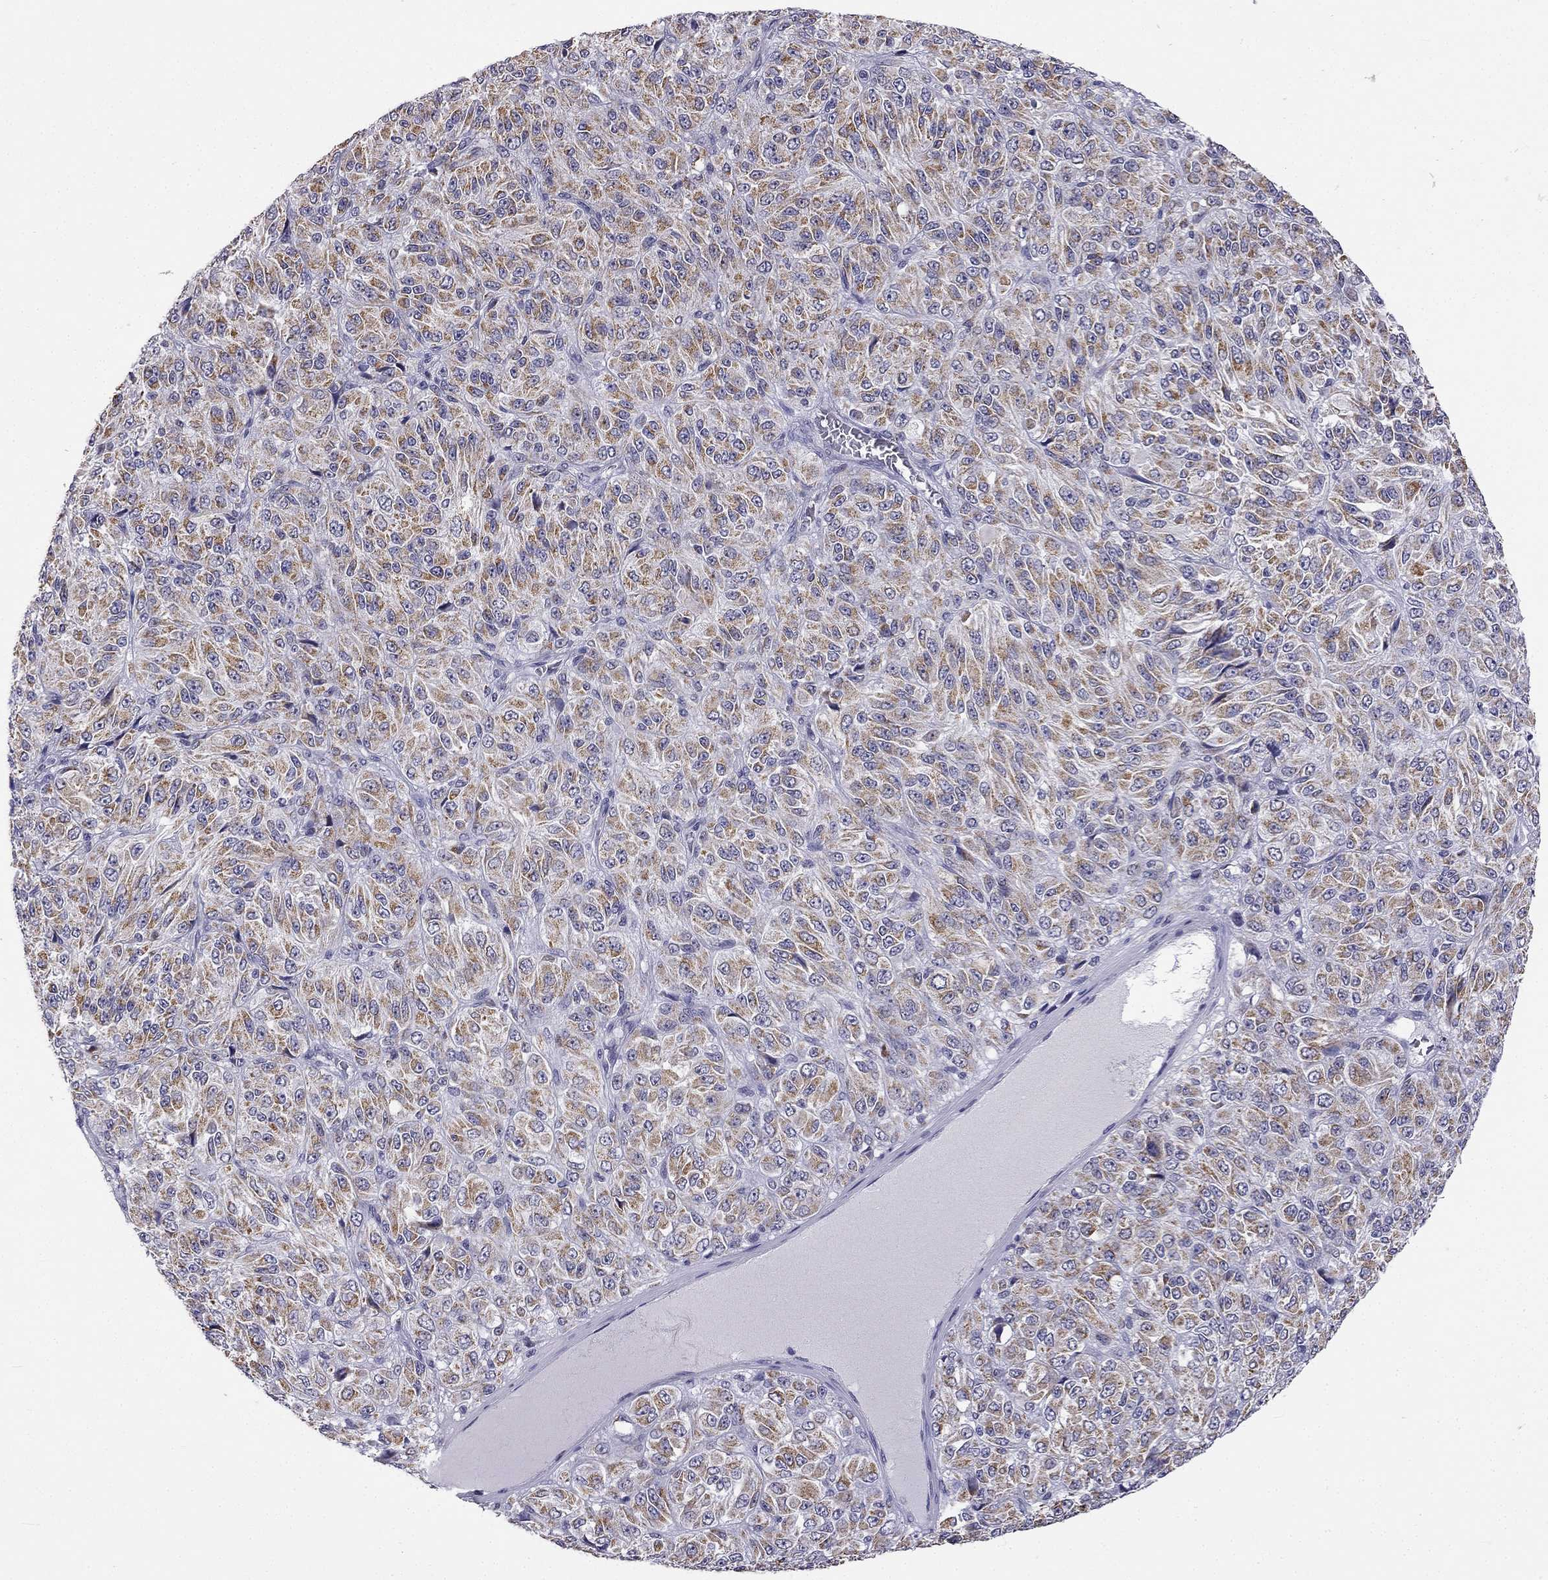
{"staining": {"intensity": "moderate", "quantity": ">75%", "location": "cytoplasmic/membranous"}, "tissue": "melanoma", "cell_type": "Tumor cells", "image_type": "cancer", "snomed": [{"axis": "morphology", "description": "Malignant melanoma, Metastatic site"}, {"axis": "topography", "description": "Brain"}], "caption": "There is medium levels of moderate cytoplasmic/membranous expression in tumor cells of malignant melanoma (metastatic site), as demonstrated by immunohistochemical staining (brown color).", "gene": "C5orf49", "patient": {"sex": "female", "age": 56}}